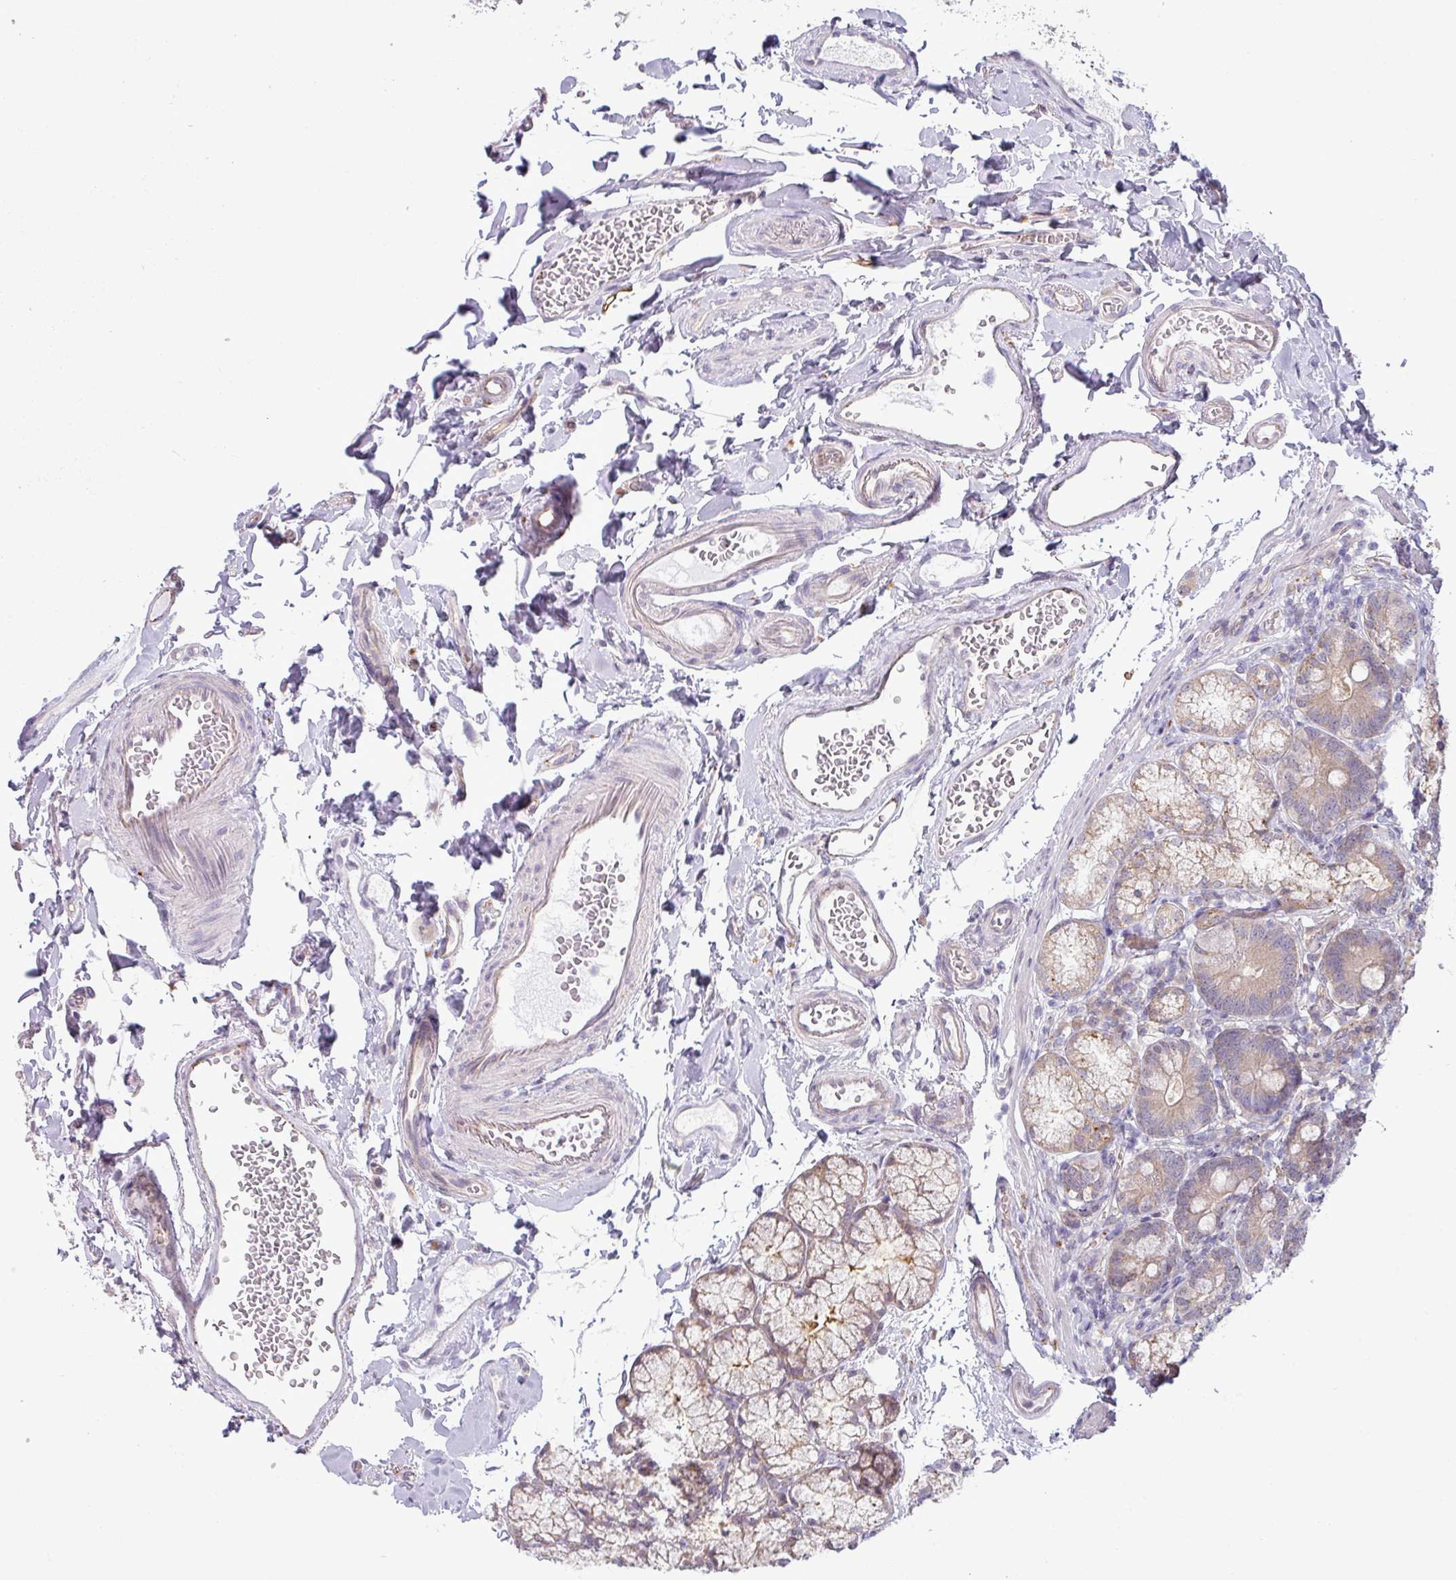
{"staining": {"intensity": "moderate", "quantity": ">75%", "location": "cytoplasmic/membranous"}, "tissue": "duodenum", "cell_type": "Glandular cells", "image_type": "normal", "snomed": [{"axis": "morphology", "description": "Normal tissue, NOS"}, {"axis": "topography", "description": "Duodenum"}], "caption": "This is an image of immunohistochemistry (IHC) staining of normal duodenum, which shows moderate expression in the cytoplasmic/membranous of glandular cells.", "gene": "CCDC144A", "patient": {"sex": "female", "age": 67}}